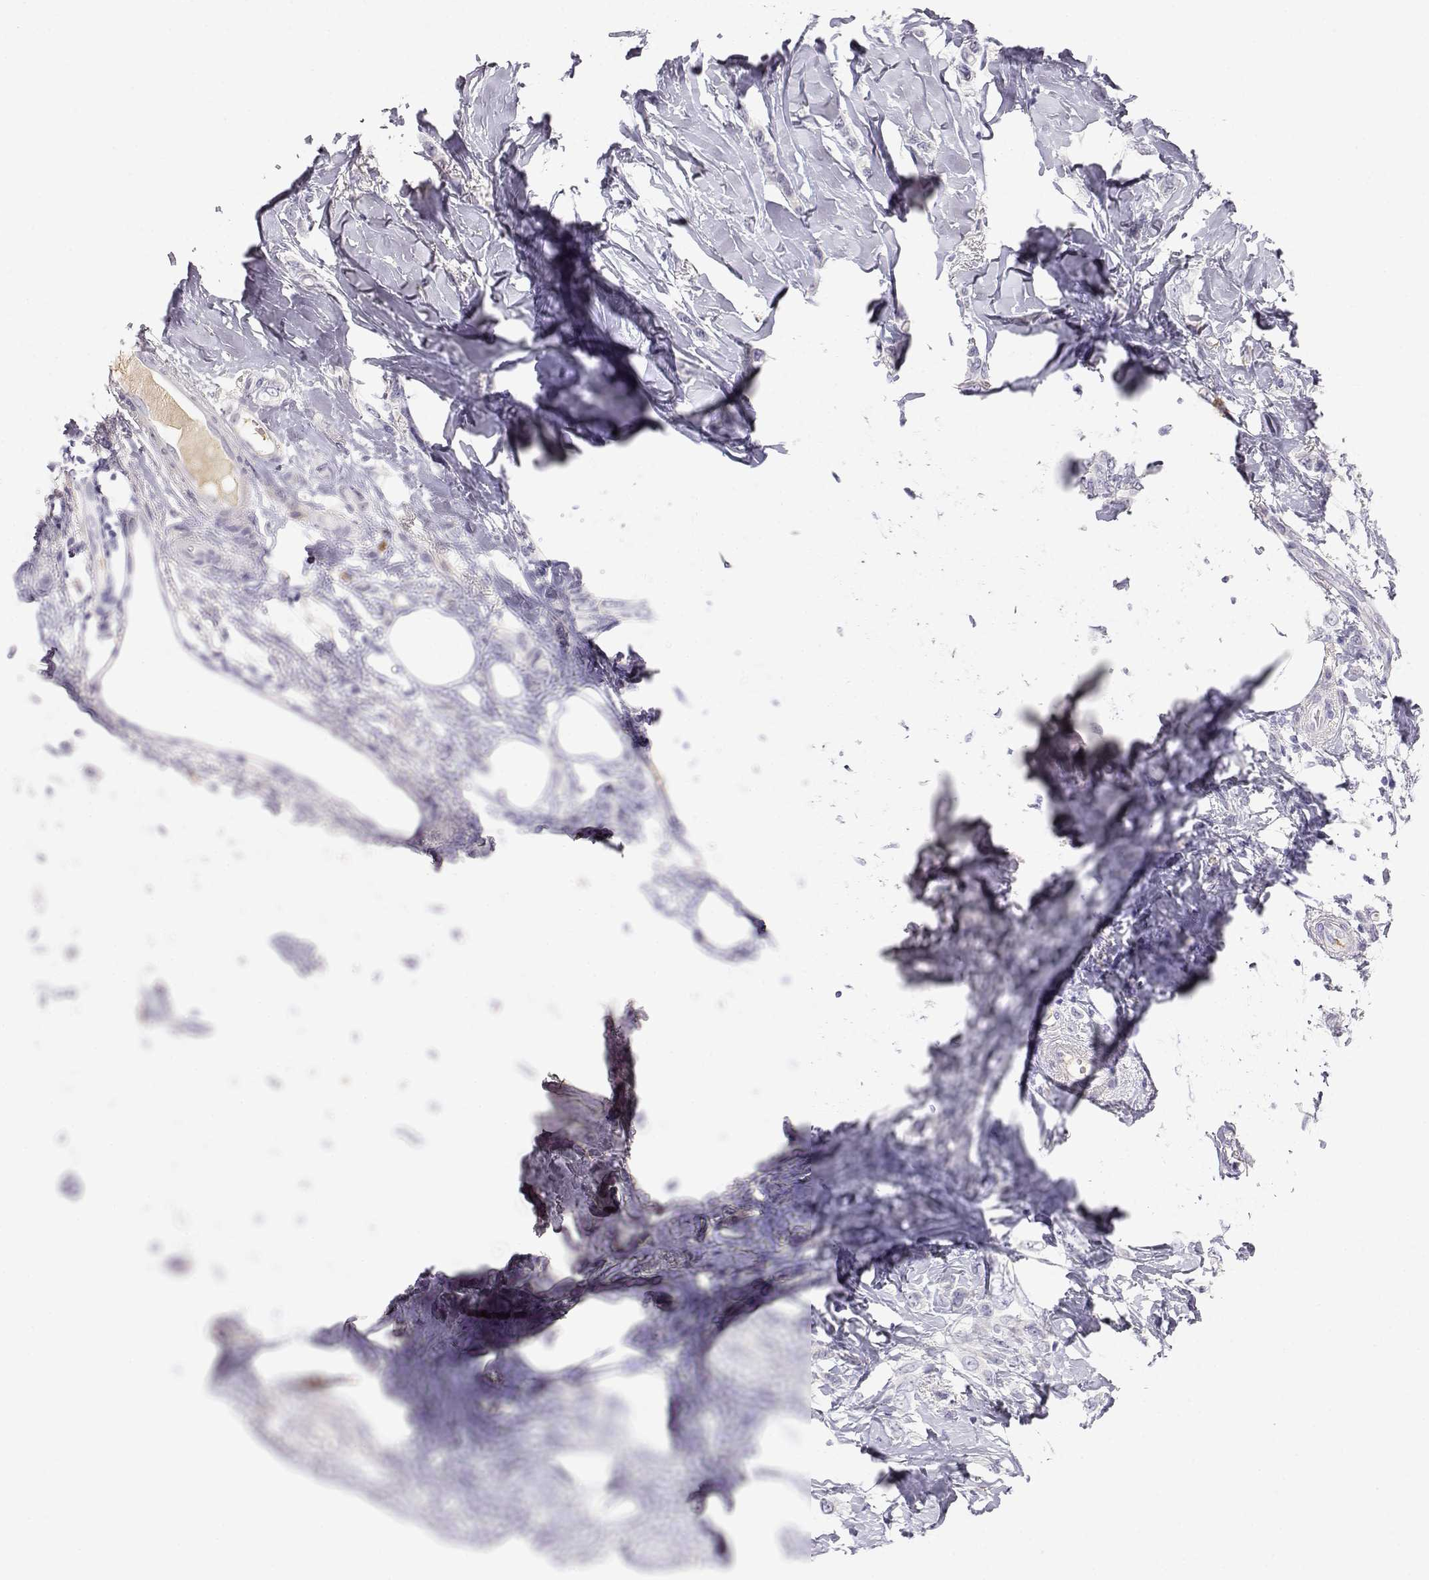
{"staining": {"intensity": "negative", "quantity": "none", "location": "none"}, "tissue": "breast cancer", "cell_type": "Tumor cells", "image_type": "cancer", "snomed": [{"axis": "morphology", "description": "Lobular carcinoma"}, {"axis": "topography", "description": "Breast"}], "caption": "This is an IHC image of lobular carcinoma (breast). There is no staining in tumor cells.", "gene": "CDHR1", "patient": {"sex": "female", "age": 66}}